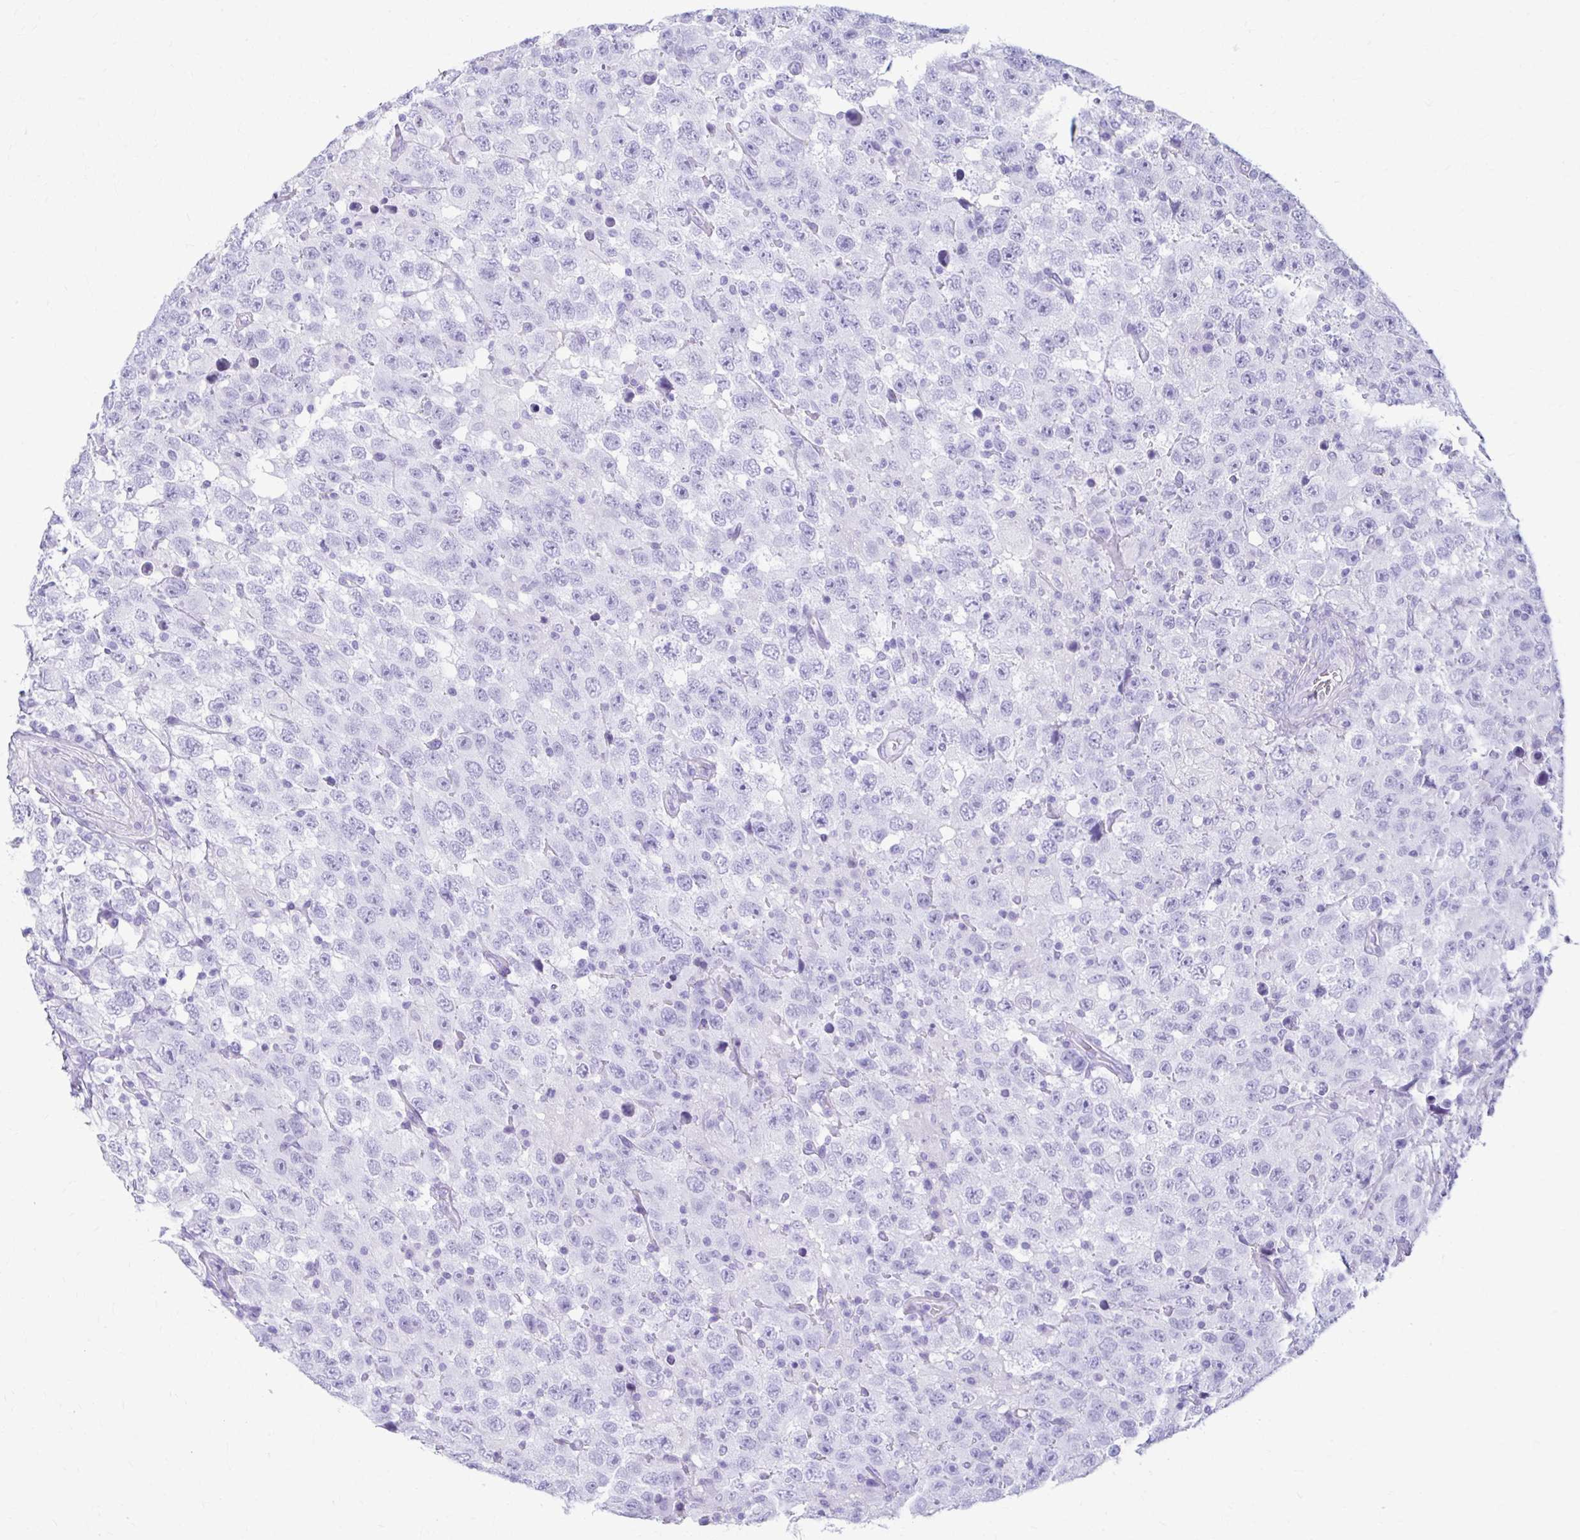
{"staining": {"intensity": "negative", "quantity": "none", "location": "none"}, "tissue": "testis cancer", "cell_type": "Tumor cells", "image_type": "cancer", "snomed": [{"axis": "morphology", "description": "Seminoma, NOS"}, {"axis": "topography", "description": "Testis"}], "caption": "Testis cancer was stained to show a protein in brown. There is no significant staining in tumor cells.", "gene": "ATP4B", "patient": {"sex": "male", "age": 41}}